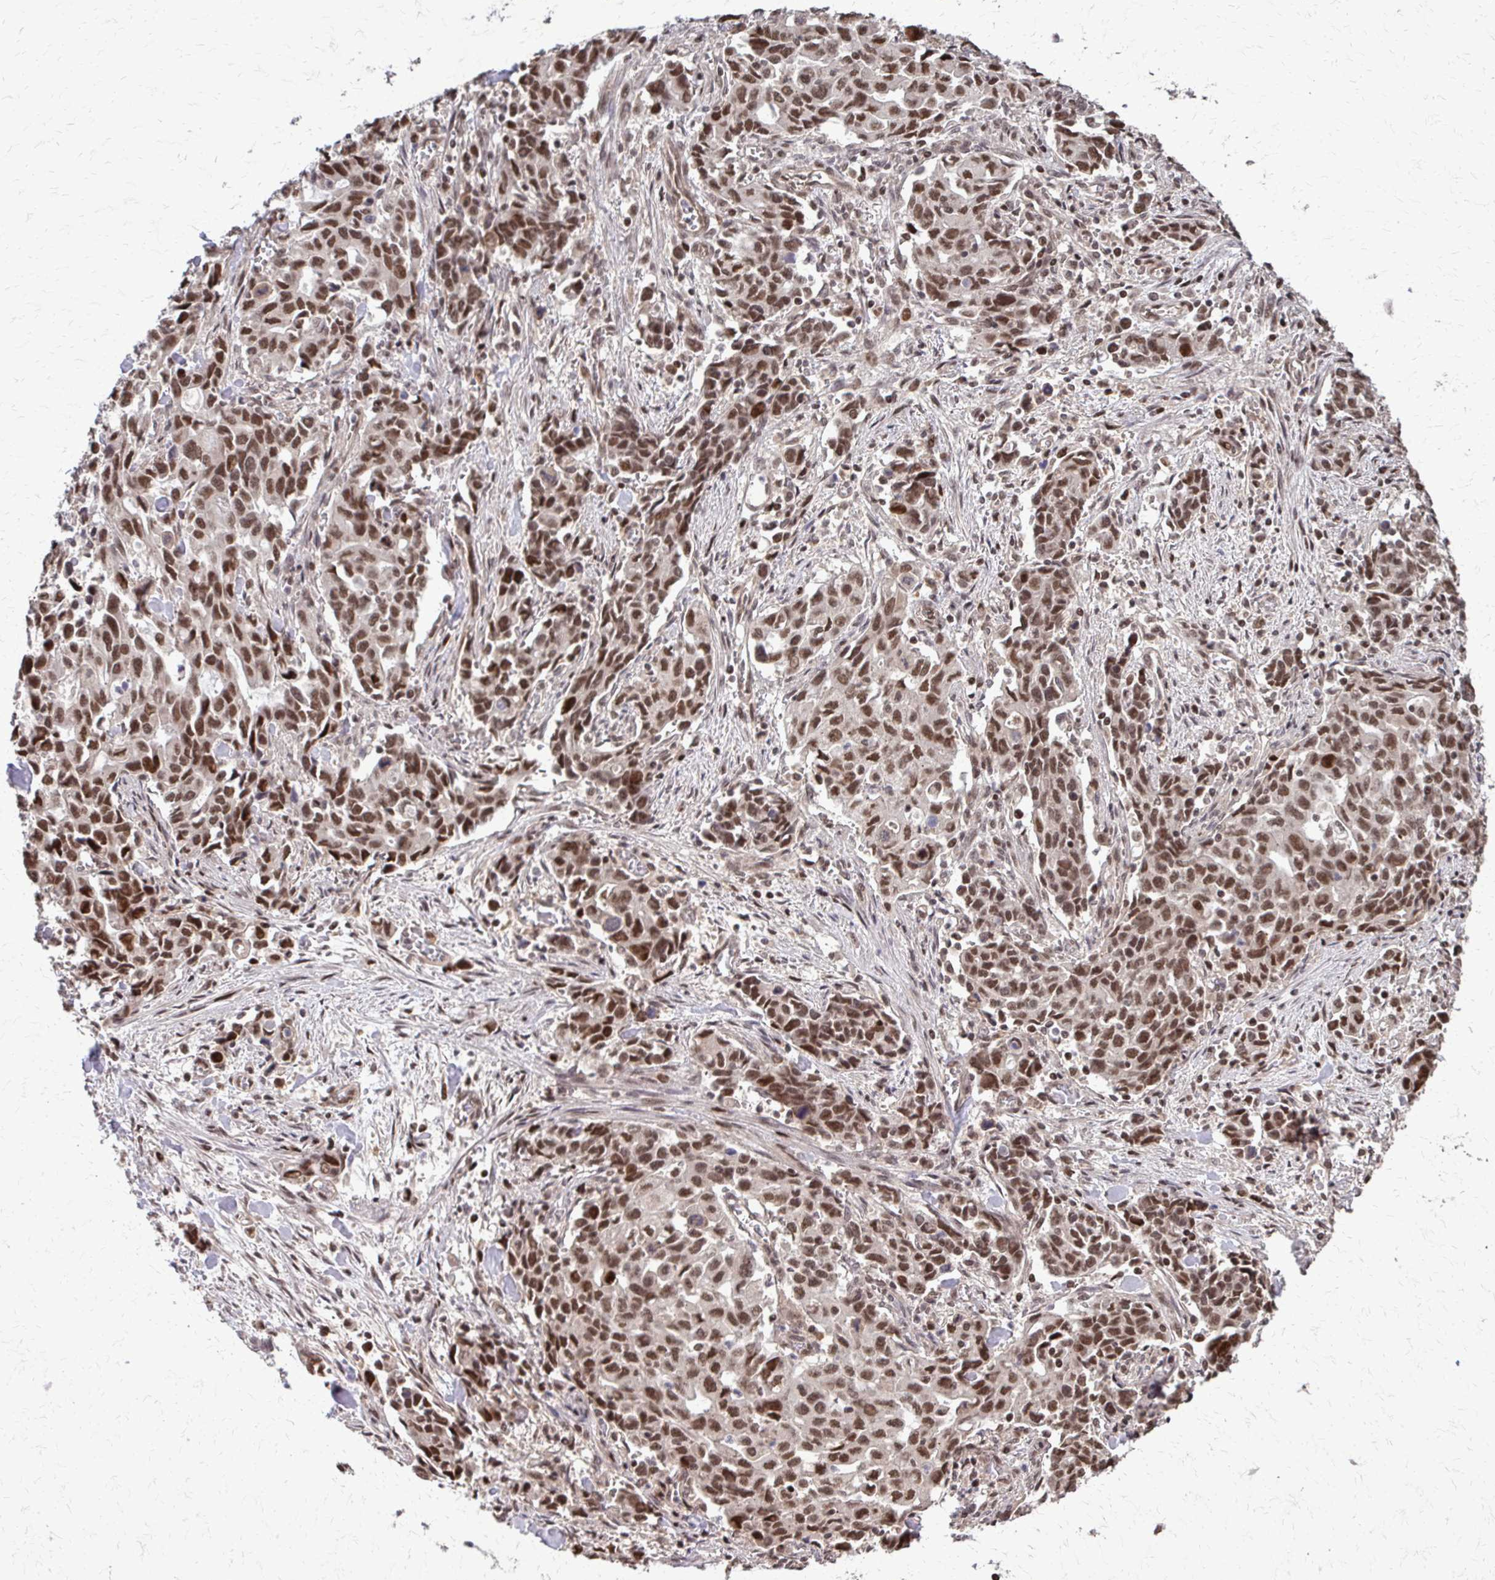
{"staining": {"intensity": "moderate", "quantity": ">75%", "location": "nuclear"}, "tissue": "stomach cancer", "cell_type": "Tumor cells", "image_type": "cancer", "snomed": [{"axis": "morphology", "description": "Adenocarcinoma, NOS"}, {"axis": "topography", "description": "Stomach, upper"}], "caption": "This image reveals immunohistochemistry (IHC) staining of stomach adenocarcinoma, with medium moderate nuclear expression in approximately >75% of tumor cells.", "gene": "SS18", "patient": {"sex": "male", "age": 85}}